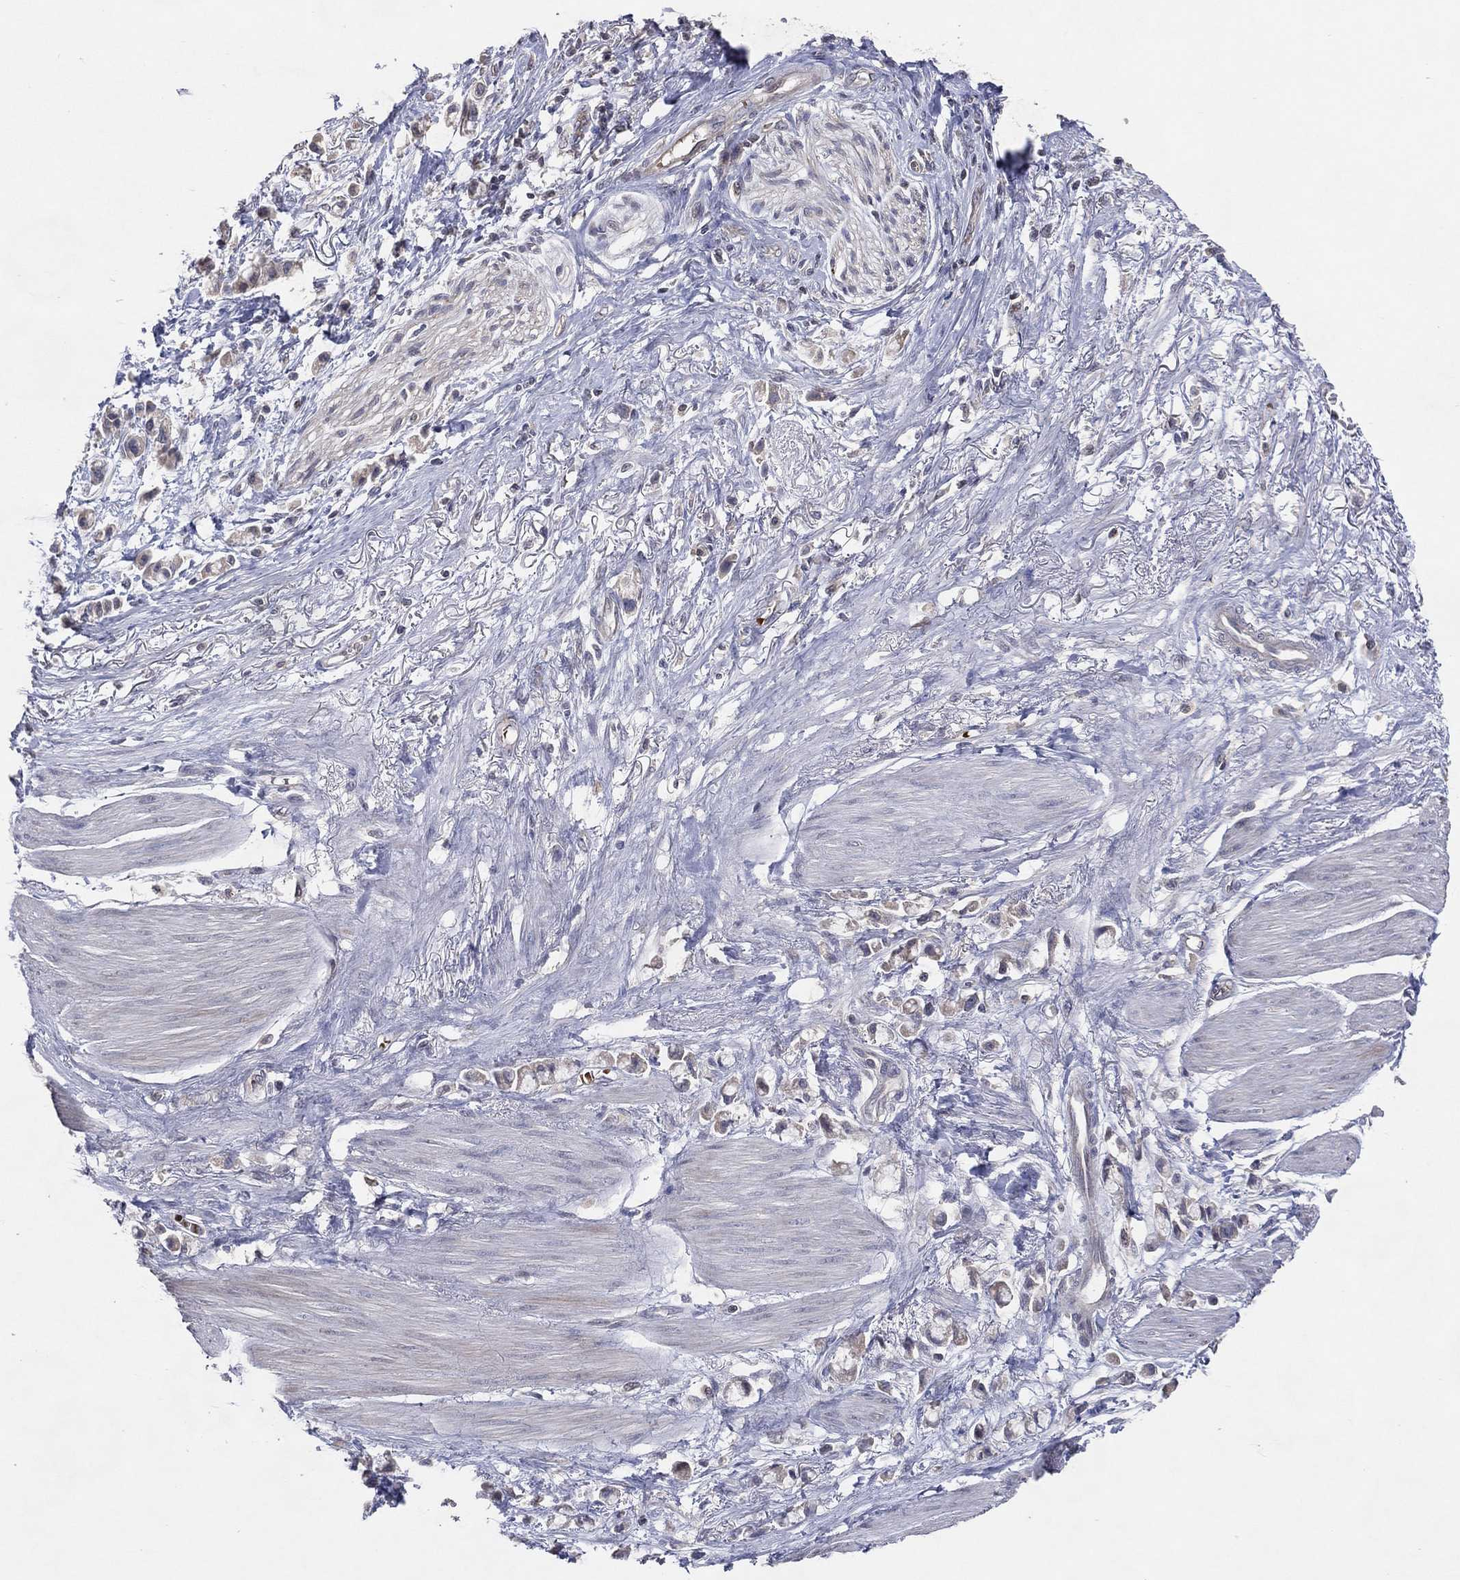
{"staining": {"intensity": "negative", "quantity": "none", "location": "none"}, "tissue": "stomach cancer", "cell_type": "Tumor cells", "image_type": "cancer", "snomed": [{"axis": "morphology", "description": "Adenocarcinoma, NOS"}, {"axis": "topography", "description": "Stomach"}], "caption": "There is no significant staining in tumor cells of stomach adenocarcinoma. (Brightfield microscopy of DAB immunohistochemistry (IHC) at high magnification).", "gene": "DNAH7", "patient": {"sex": "female", "age": 81}}